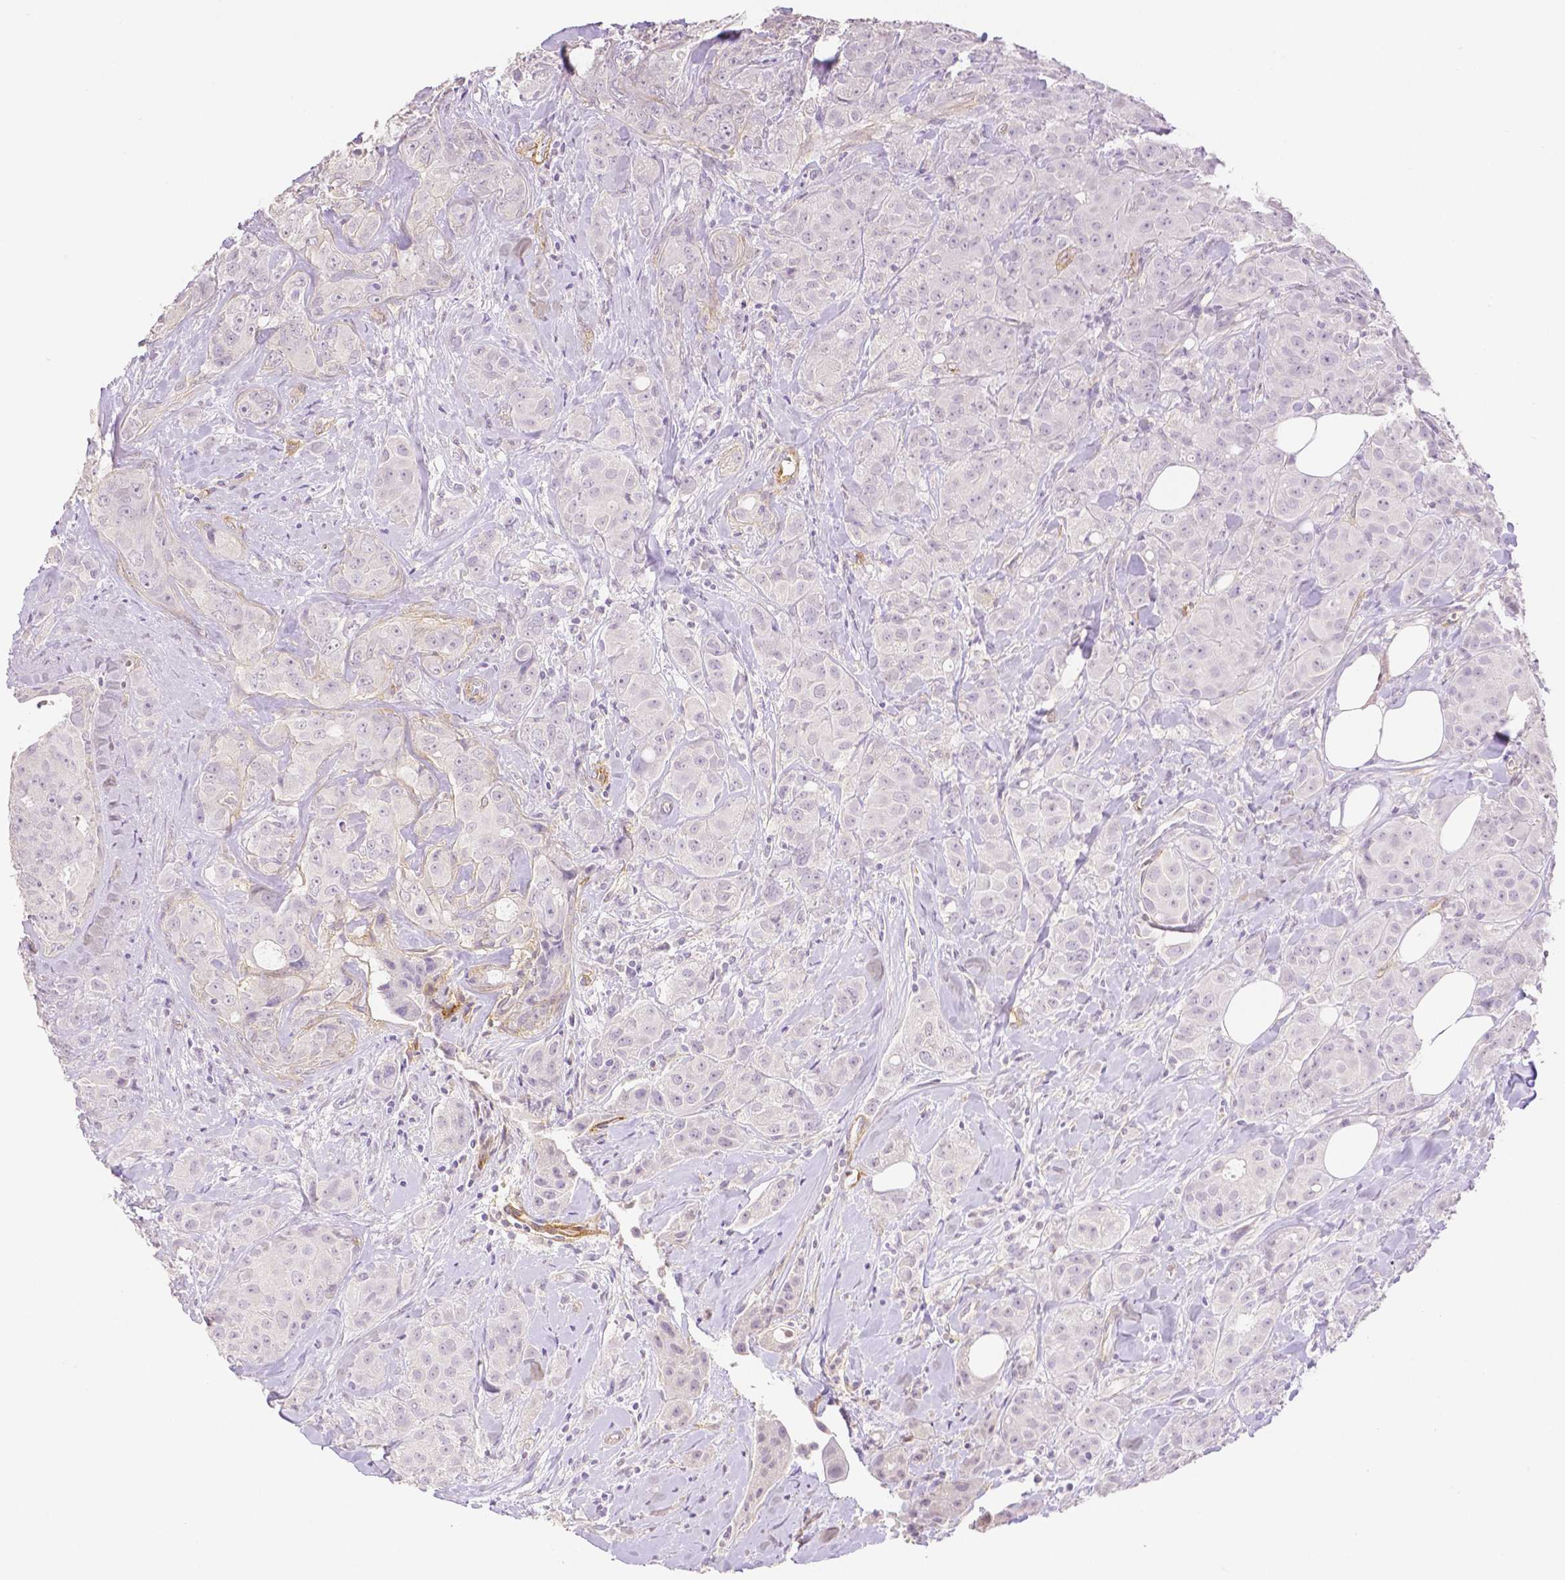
{"staining": {"intensity": "negative", "quantity": "none", "location": "none"}, "tissue": "breast cancer", "cell_type": "Tumor cells", "image_type": "cancer", "snomed": [{"axis": "morphology", "description": "Duct carcinoma"}, {"axis": "topography", "description": "Breast"}], "caption": "A photomicrograph of breast cancer stained for a protein reveals no brown staining in tumor cells. The staining is performed using DAB brown chromogen with nuclei counter-stained in using hematoxylin.", "gene": "THY1", "patient": {"sex": "female", "age": 43}}